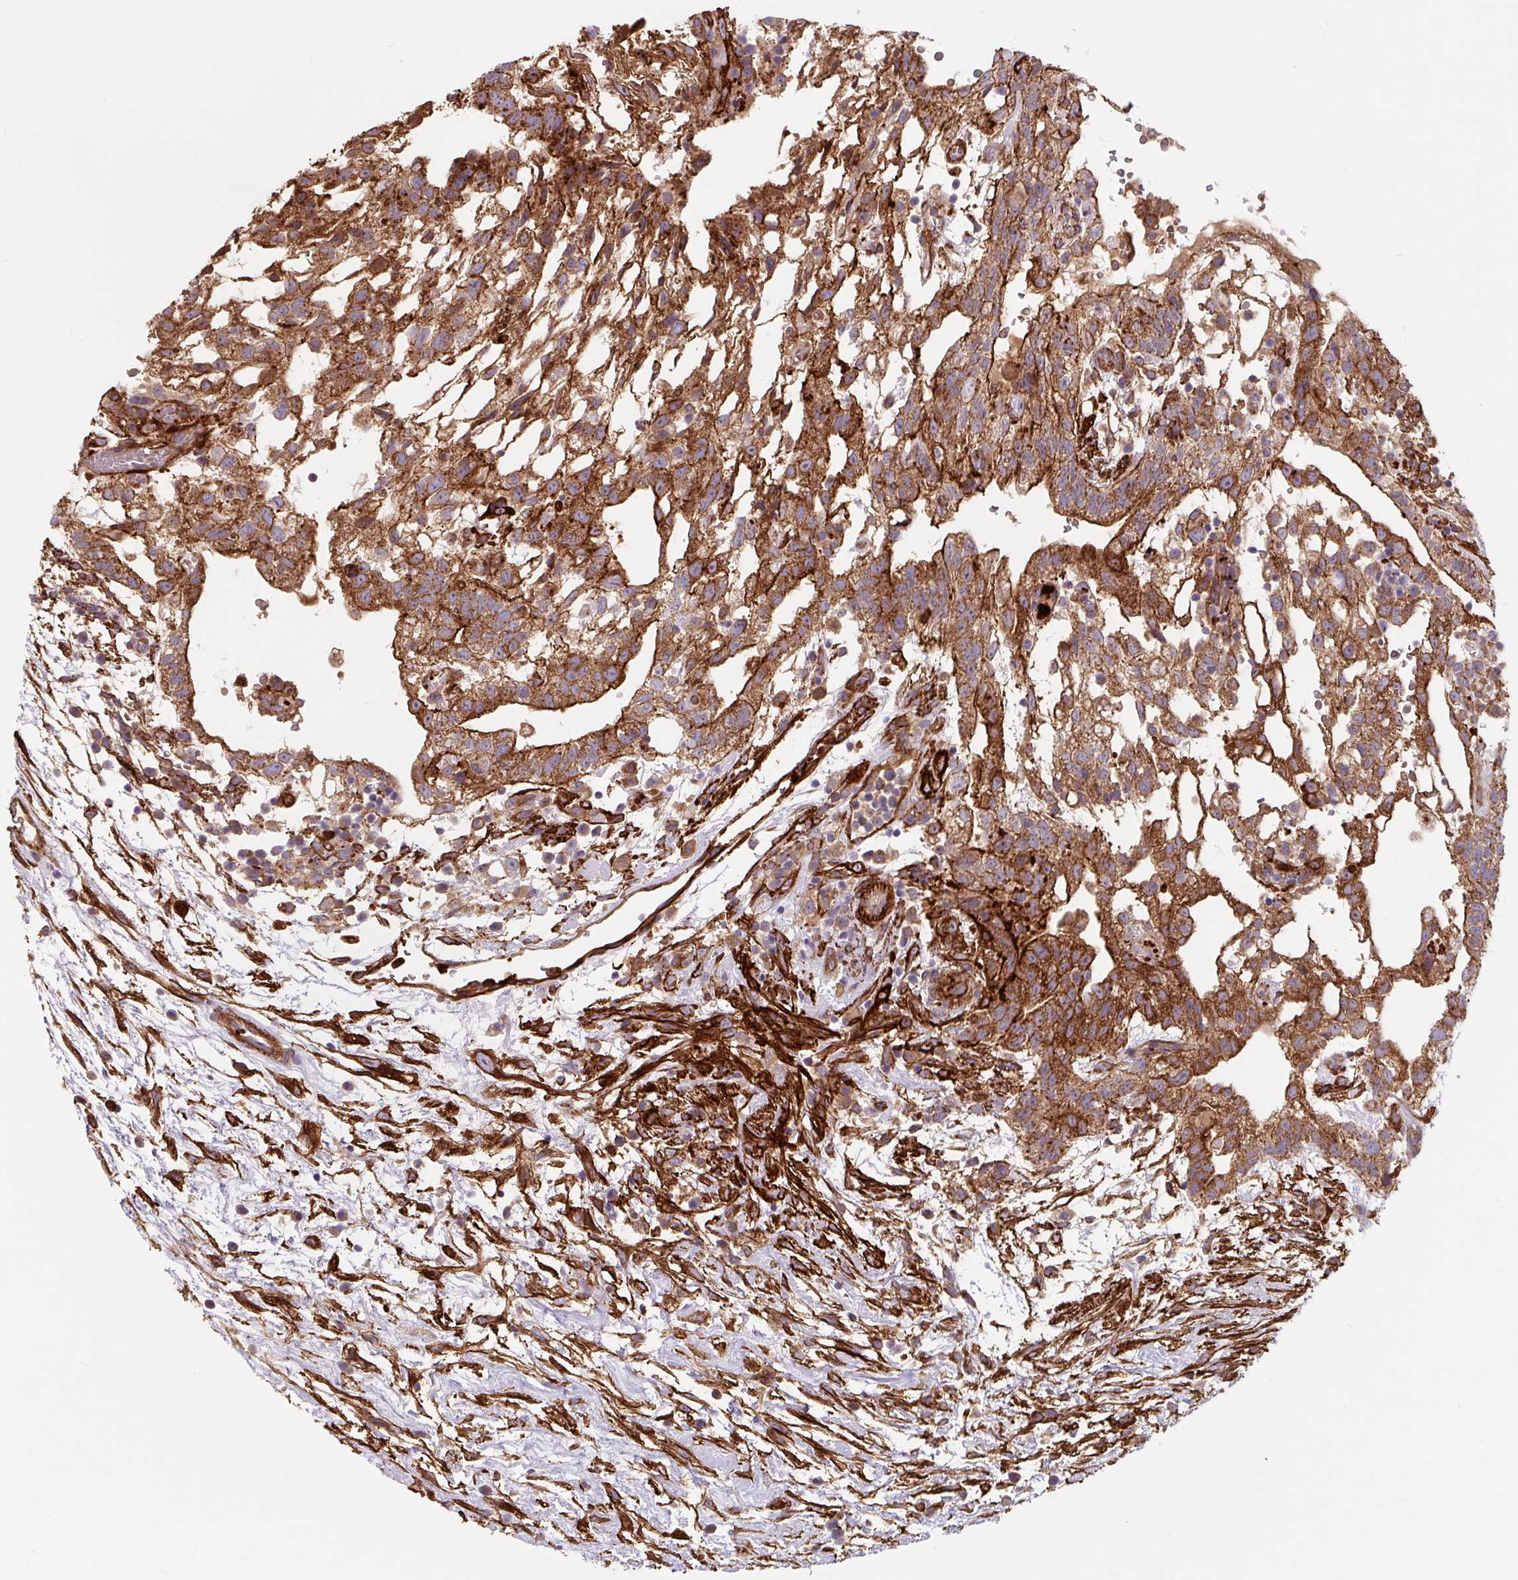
{"staining": {"intensity": "moderate", "quantity": ">75%", "location": "cytoplasmic/membranous"}, "tissue": "testis cancer", "cell_type": "Tumor cells", "image_type": "cancer", "snomed": [{"axis": "morphology", "description": "Carcinoma, Embryonal, NOS"}, {"axis": "topography", "description": "Testis"}], "caption": "Embryonal carcinoma (testis) tissue displays moderate cytoplasmic/membranous positivity in approximately >75% of tumor cells, visualized by immunohistochemistry.", "gene": "DHFR2", "patient": {"sex": "male", "age": 32}}